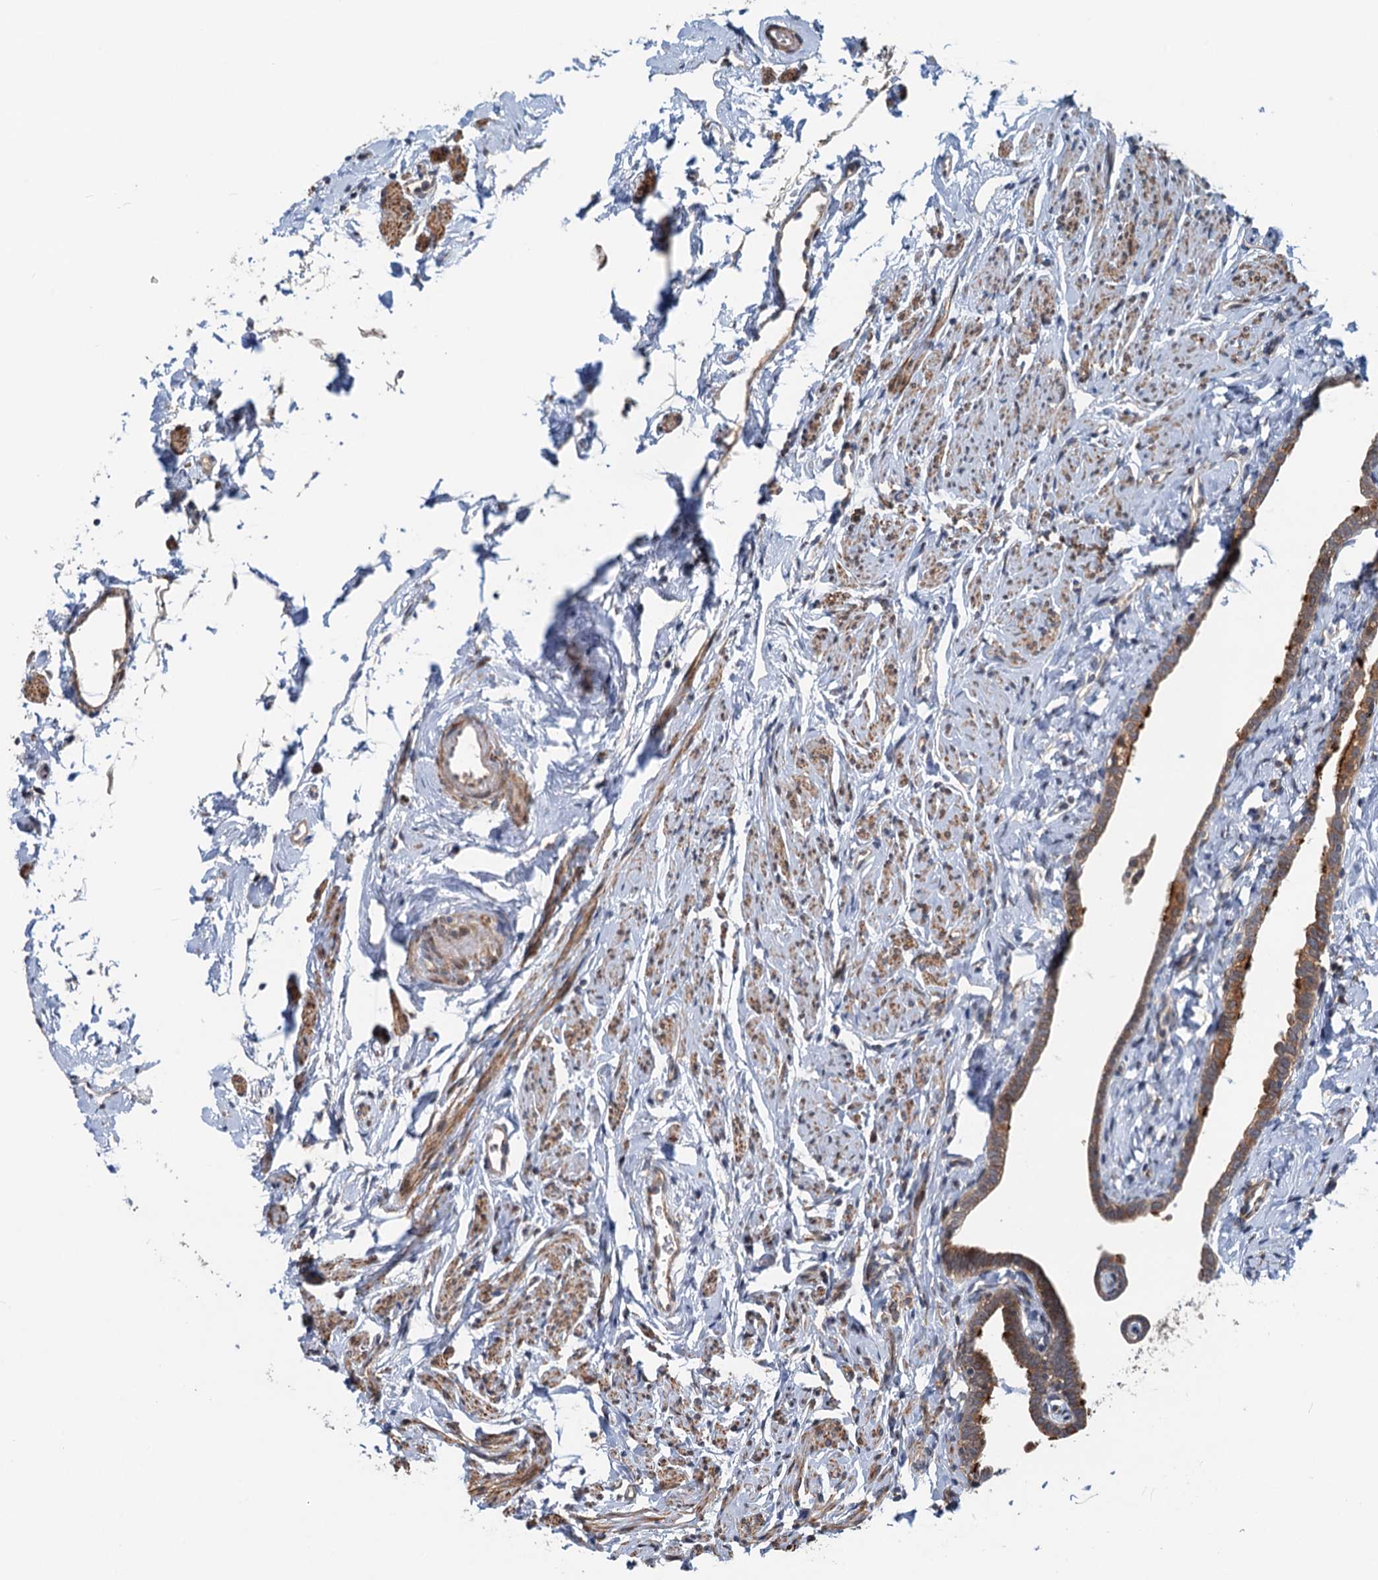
{"staining": {"intensity": "strong", "quantity": ">75%", "location": "cytoplasmic/membranous"}, "tissue": "fallopian tube", "cell_type": "Glandular cells", "image_type": "normal", "snomed": [{"axis": "morphology", "description": "Normal tissue, NOS"}, {"axis": "topography", "description": "Fallopian tube"}], "caption": "DAB immunohistochemical staining of unremarkable human fallopian tube reveals strong cytoplasmic/membranous protein staining in approximately >75% of glandular cells. (Stains: DAB (3,3'-diaminobenzidine) in brown, nuclei in blue, Microscopy: brightfield microscopy at high magnification).", "gene": "DYNC2I2", "patient": {"sex": "female", "age": 66}}